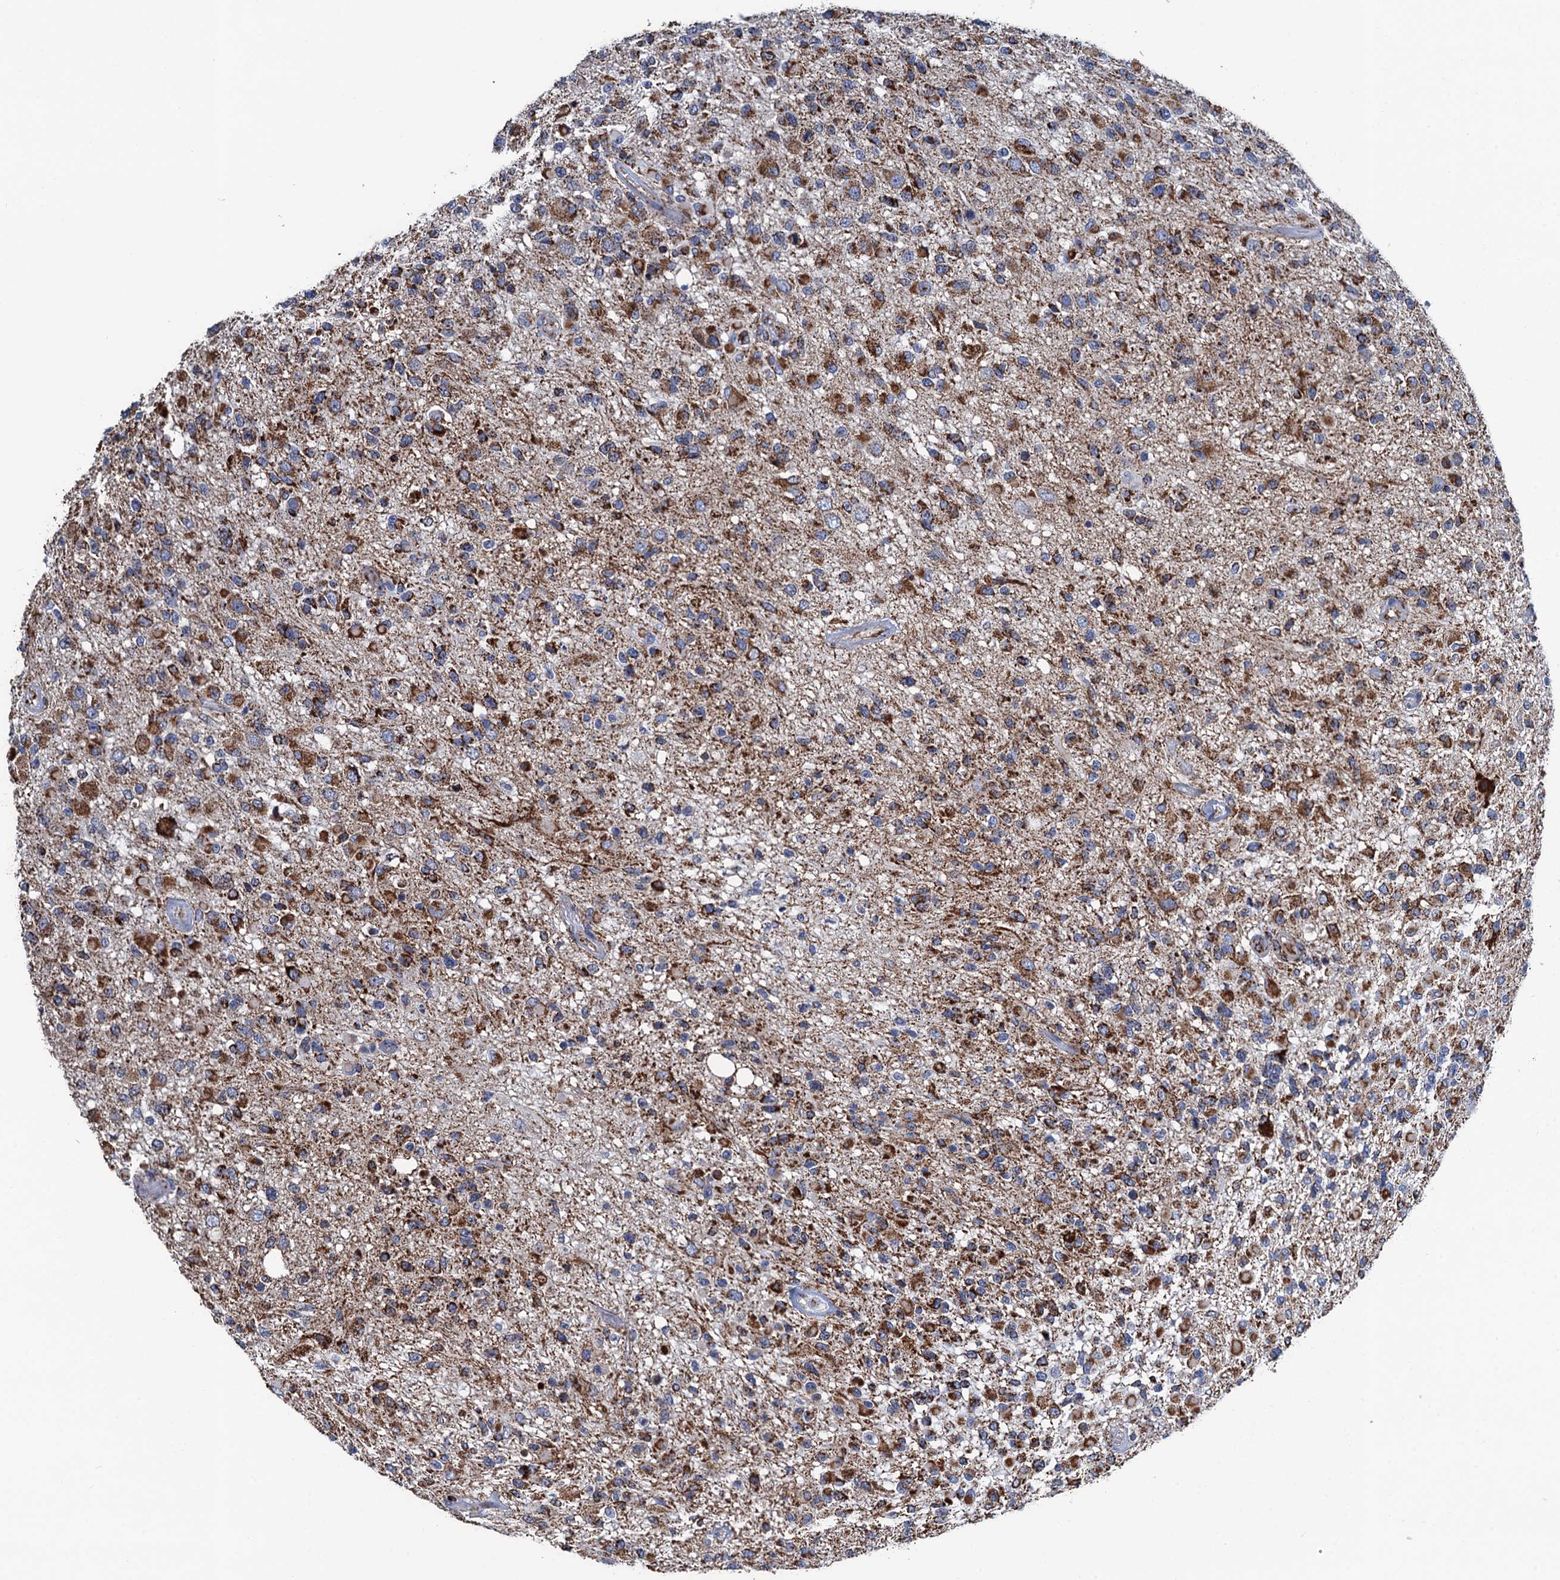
{"staining": {"intensity": "moderate", "quantity": ">75%", "location": "cytoplasmic/membranous"}, "tissue": "glioma", "cell_type": "Tumor cells", "image_type": "cancer", "snomed": [{"axis": "morphology", "description": "Glioma, malignant, High grade"}, {"axis": "morphology", "description": "Glioblastoma, NOS"}, {"axis": "topography", "description": "Brain"}], "caption": "An image of human glioma stained for a protein displays moderate cytoplasmic/membranous brown staining in tumor cells. (IHC, brightfield microscopy, high magnification).", "gene": "IVD", "patient": {"sex": "male", "age": 60}}